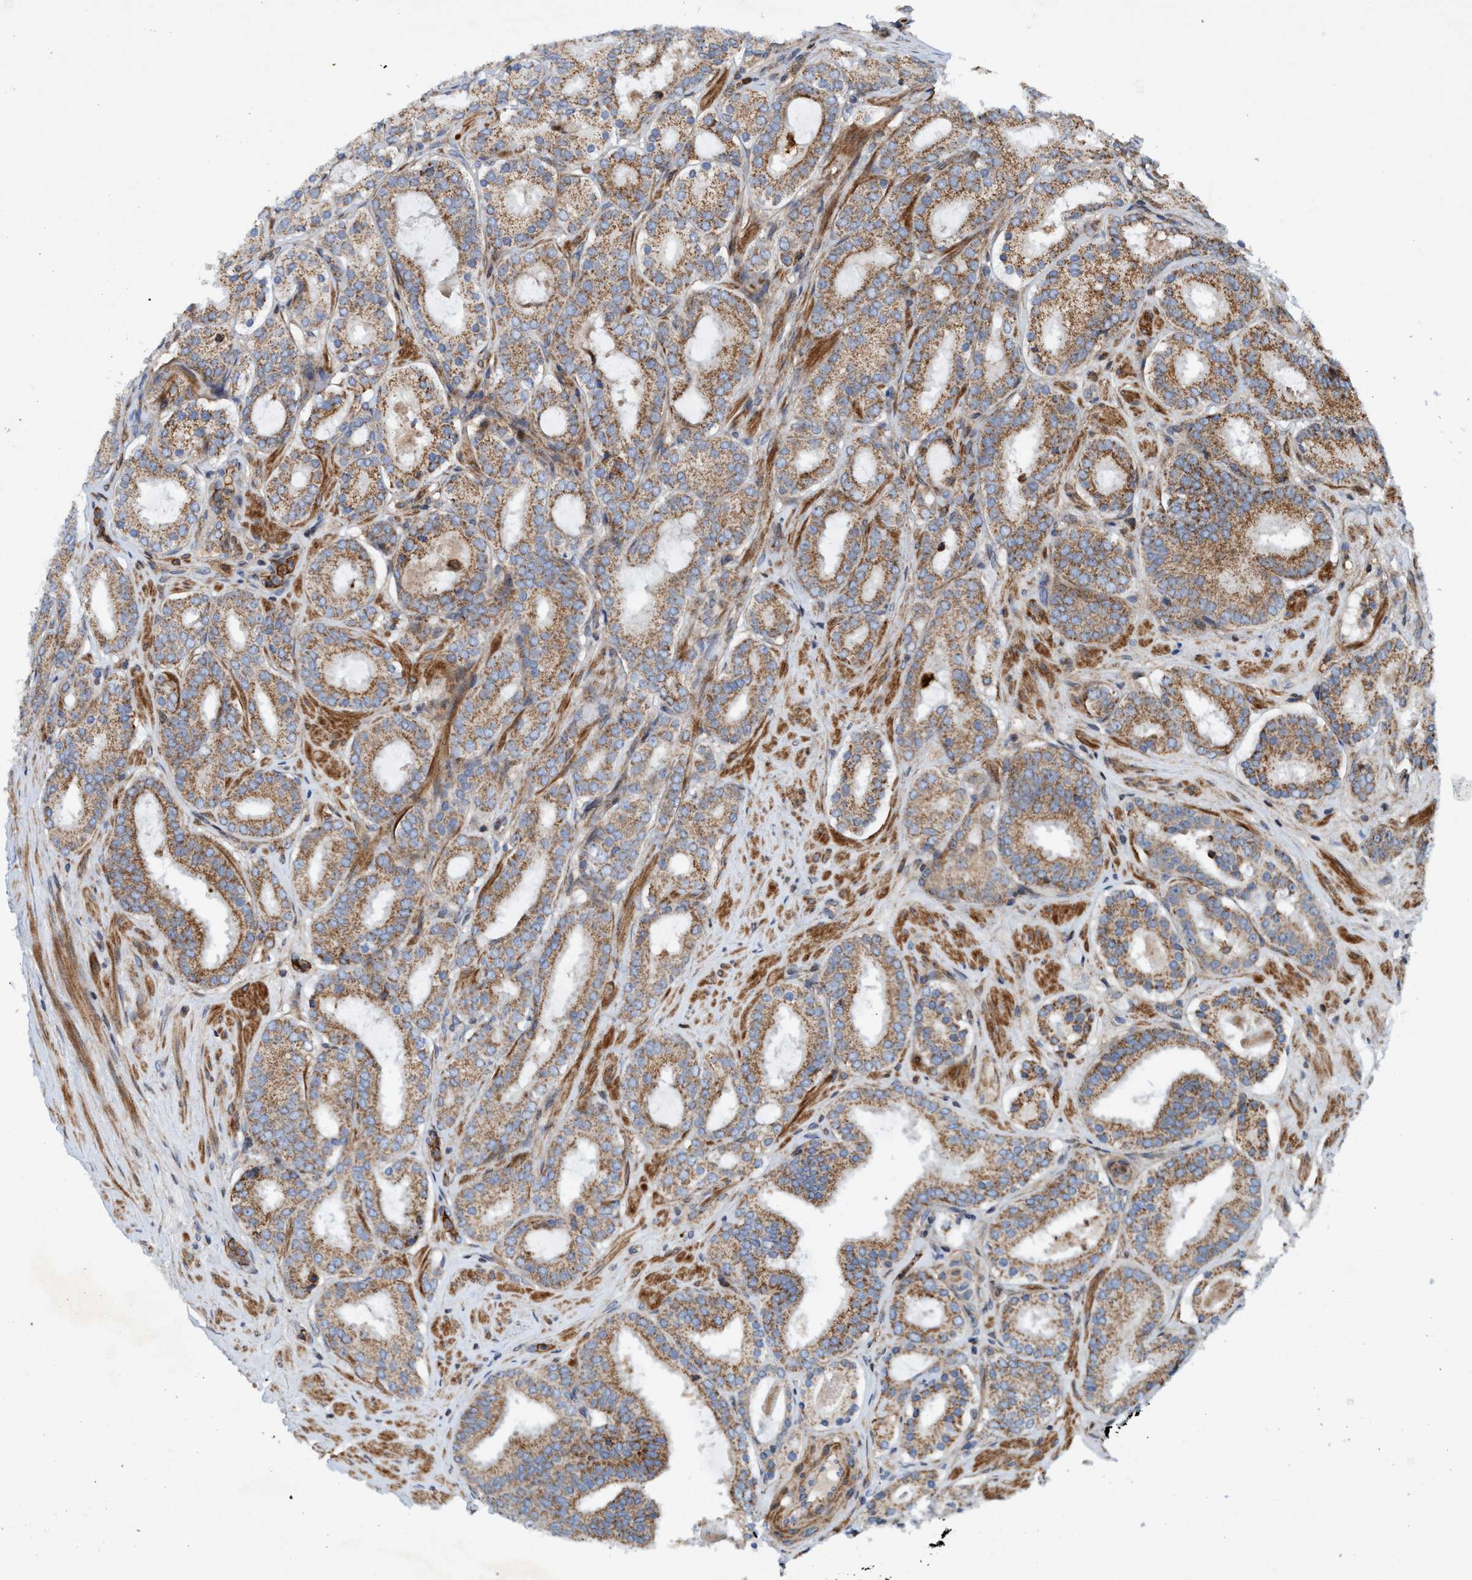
{"staining": {"intensity": "moderate", "quantity": ">75%", "location": "cytoplasmic/membranous"}, "tissue": "prostate cancer", "cell_type": "Tumor cells", "image_type": "cancer", "snomed": [{"axis": "morphology", "description": "Adenocarcinoma, Low grade"}, {"axis": "topography", "description": "Prostate"}], "caption": "Immunohistochemistry (IHC) of prostate cancer demonstrates medium levels of moderate cytoplasmic/membranous staining in approximately >75% of tumor cells. (DAB IHC with brightfield microscopy, high magnification).", "gene": "SLC16A3", "patient": {"sex": "male", "age": 69}}